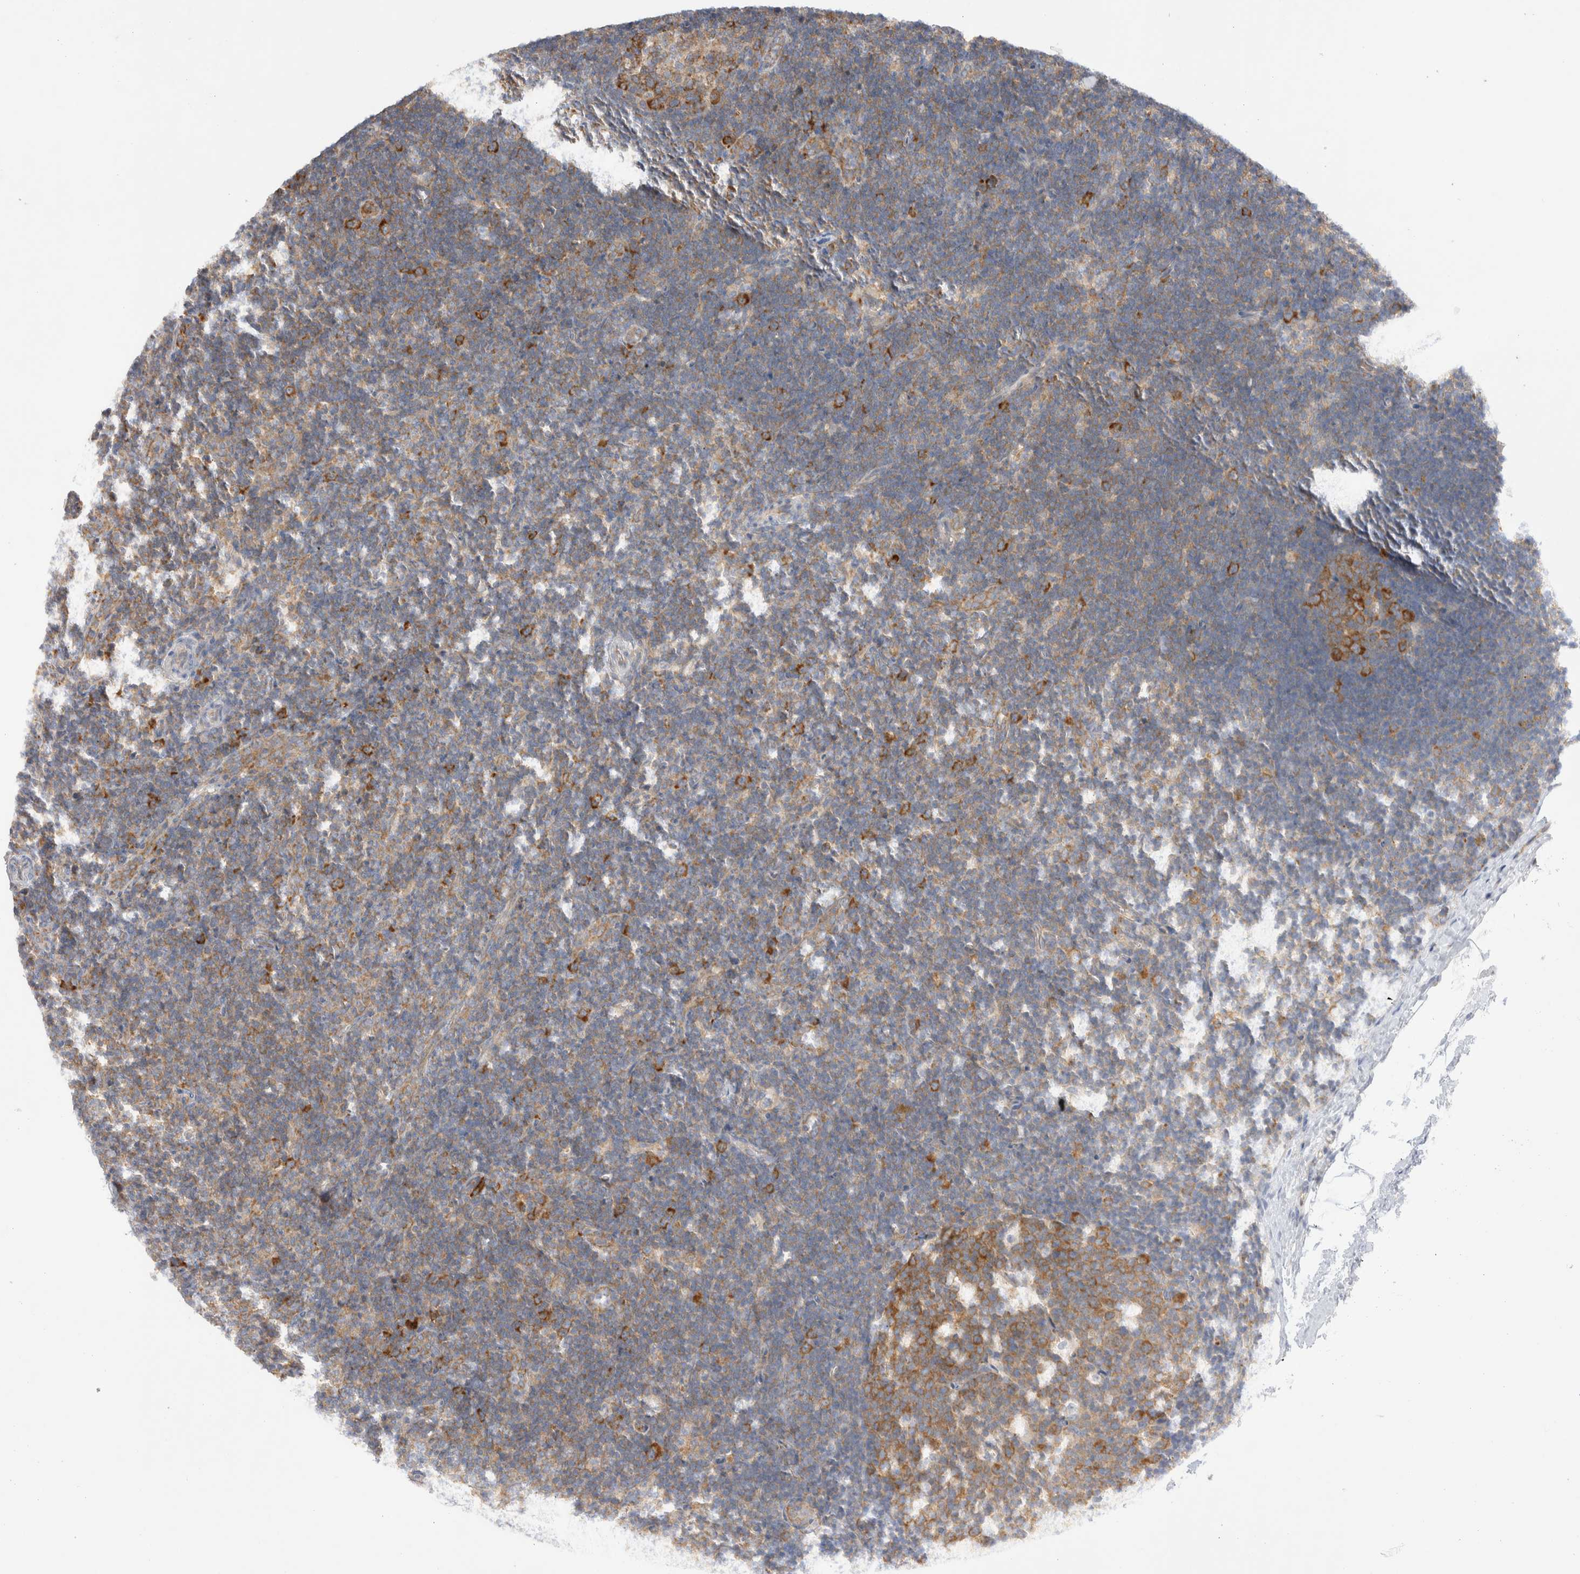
{"staining": {"intensity": "strong", "quantity": "25%-75%", "location": "cytoplasmic/membranous"}, "tissue": "lymph node", "cell_type": "Germinal center cells", "image_type": "normal", "snomed": [{"axis": "morphology", "description": "Normal tissue, NOS"}, {"axis": "topography", "description": "Lymph node"}], "caption": "This micrograph demonstrates immunohistochemistry (IHC) staining of benign lymph node, with high strong cytoplasmic/membranous positivity in approximately 25%-75% of germinal center cells.", "gene": "ZNF23", "patient": {"sex": "female", "age": 22}}